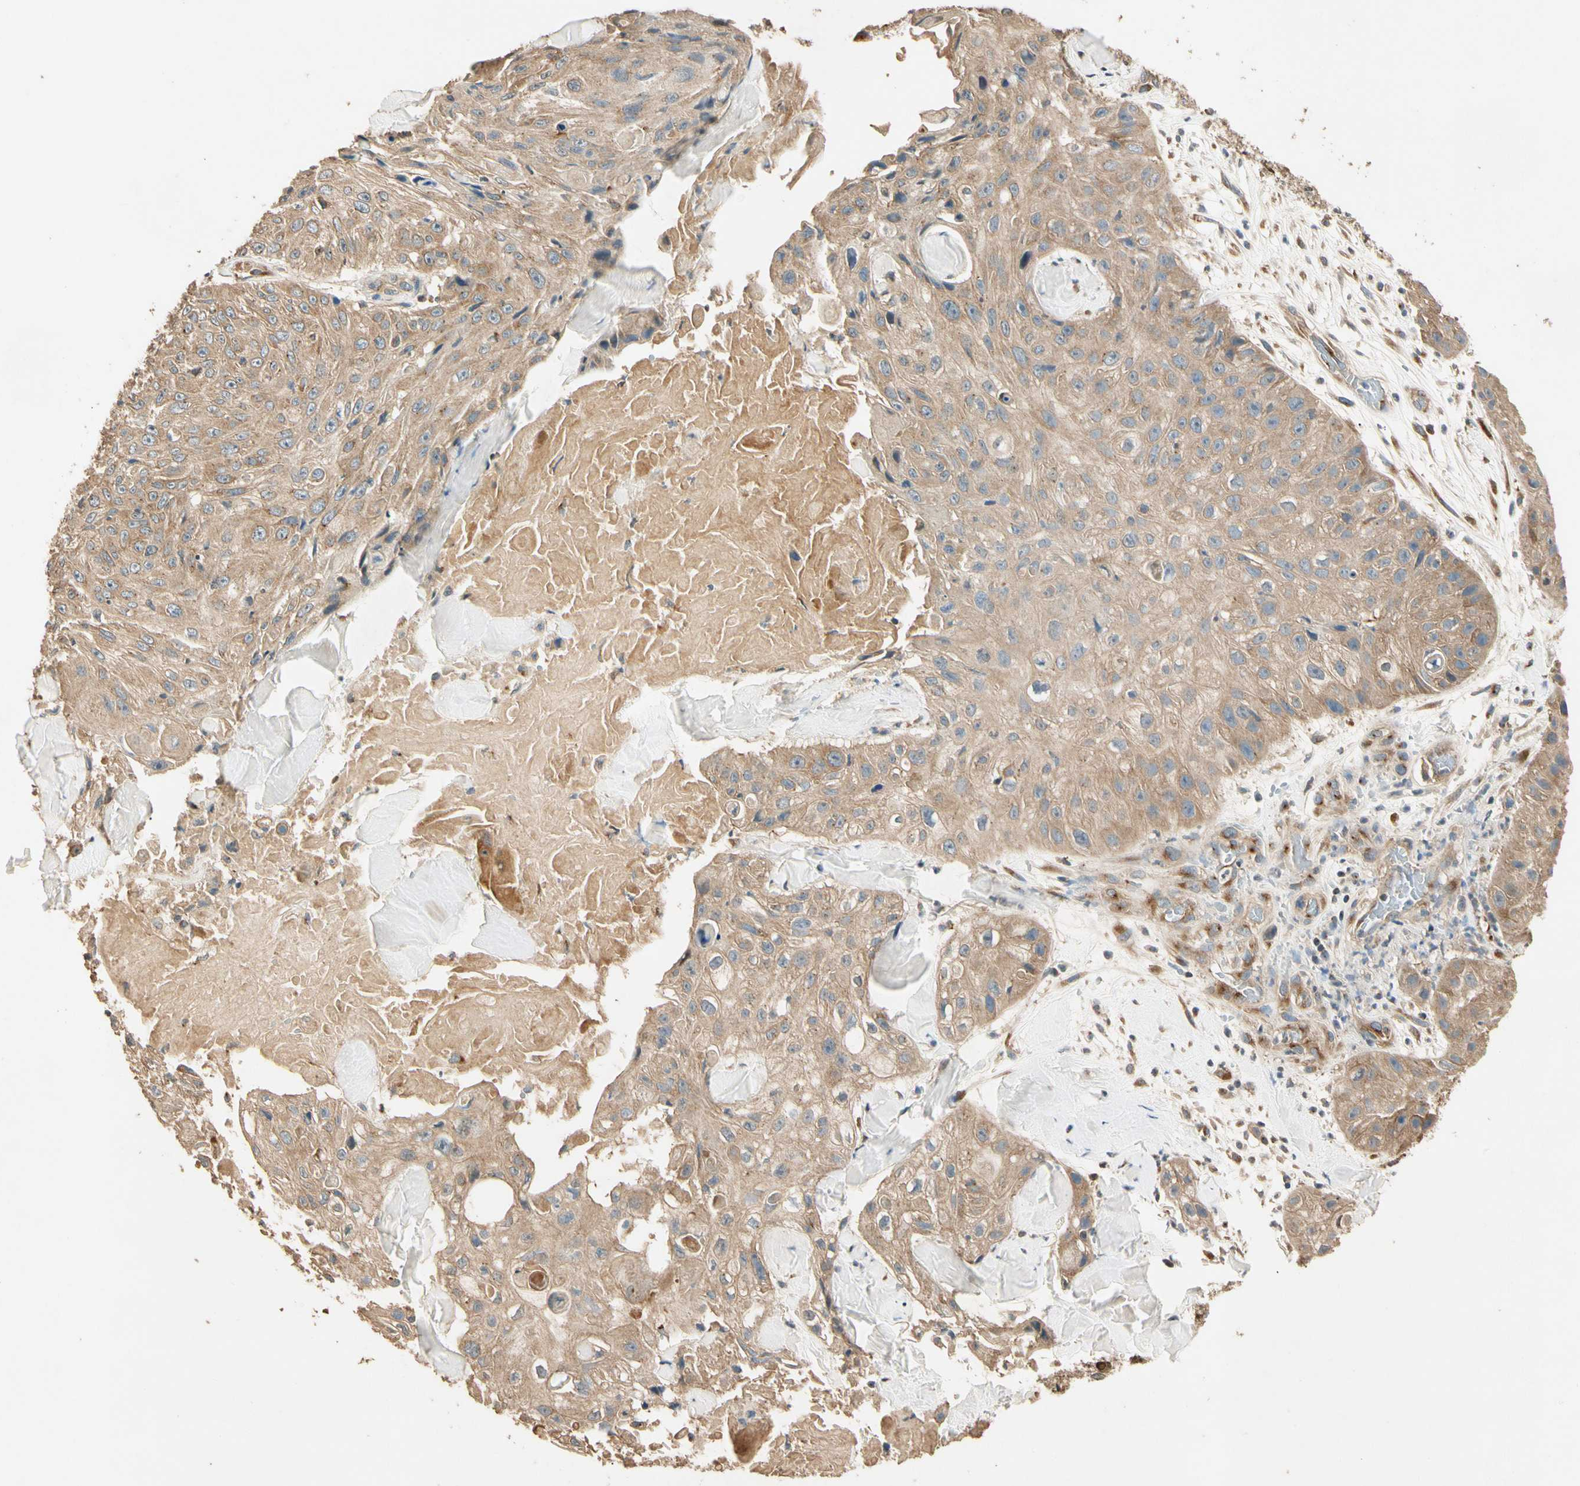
{"staining": {"intensity": "moderate", "quantity": ">75%", "location": "cytoplasmic/membranous"}, "tissue": "skin cancer", "cell_type": "Tumor cells", "image_type": "cancer", "snomed": [{"axis": "morphology", "description": "Squamous cell carcinoma, NOS"}, {"axis": "topography", "description": "Skin"}], "caption": "Skin squamous cell carcinoma stained with a protein marker shows moderate staining in tumor cells.", "gene": "AKAP9", "patient": {"sex": "male", "age": 86}}